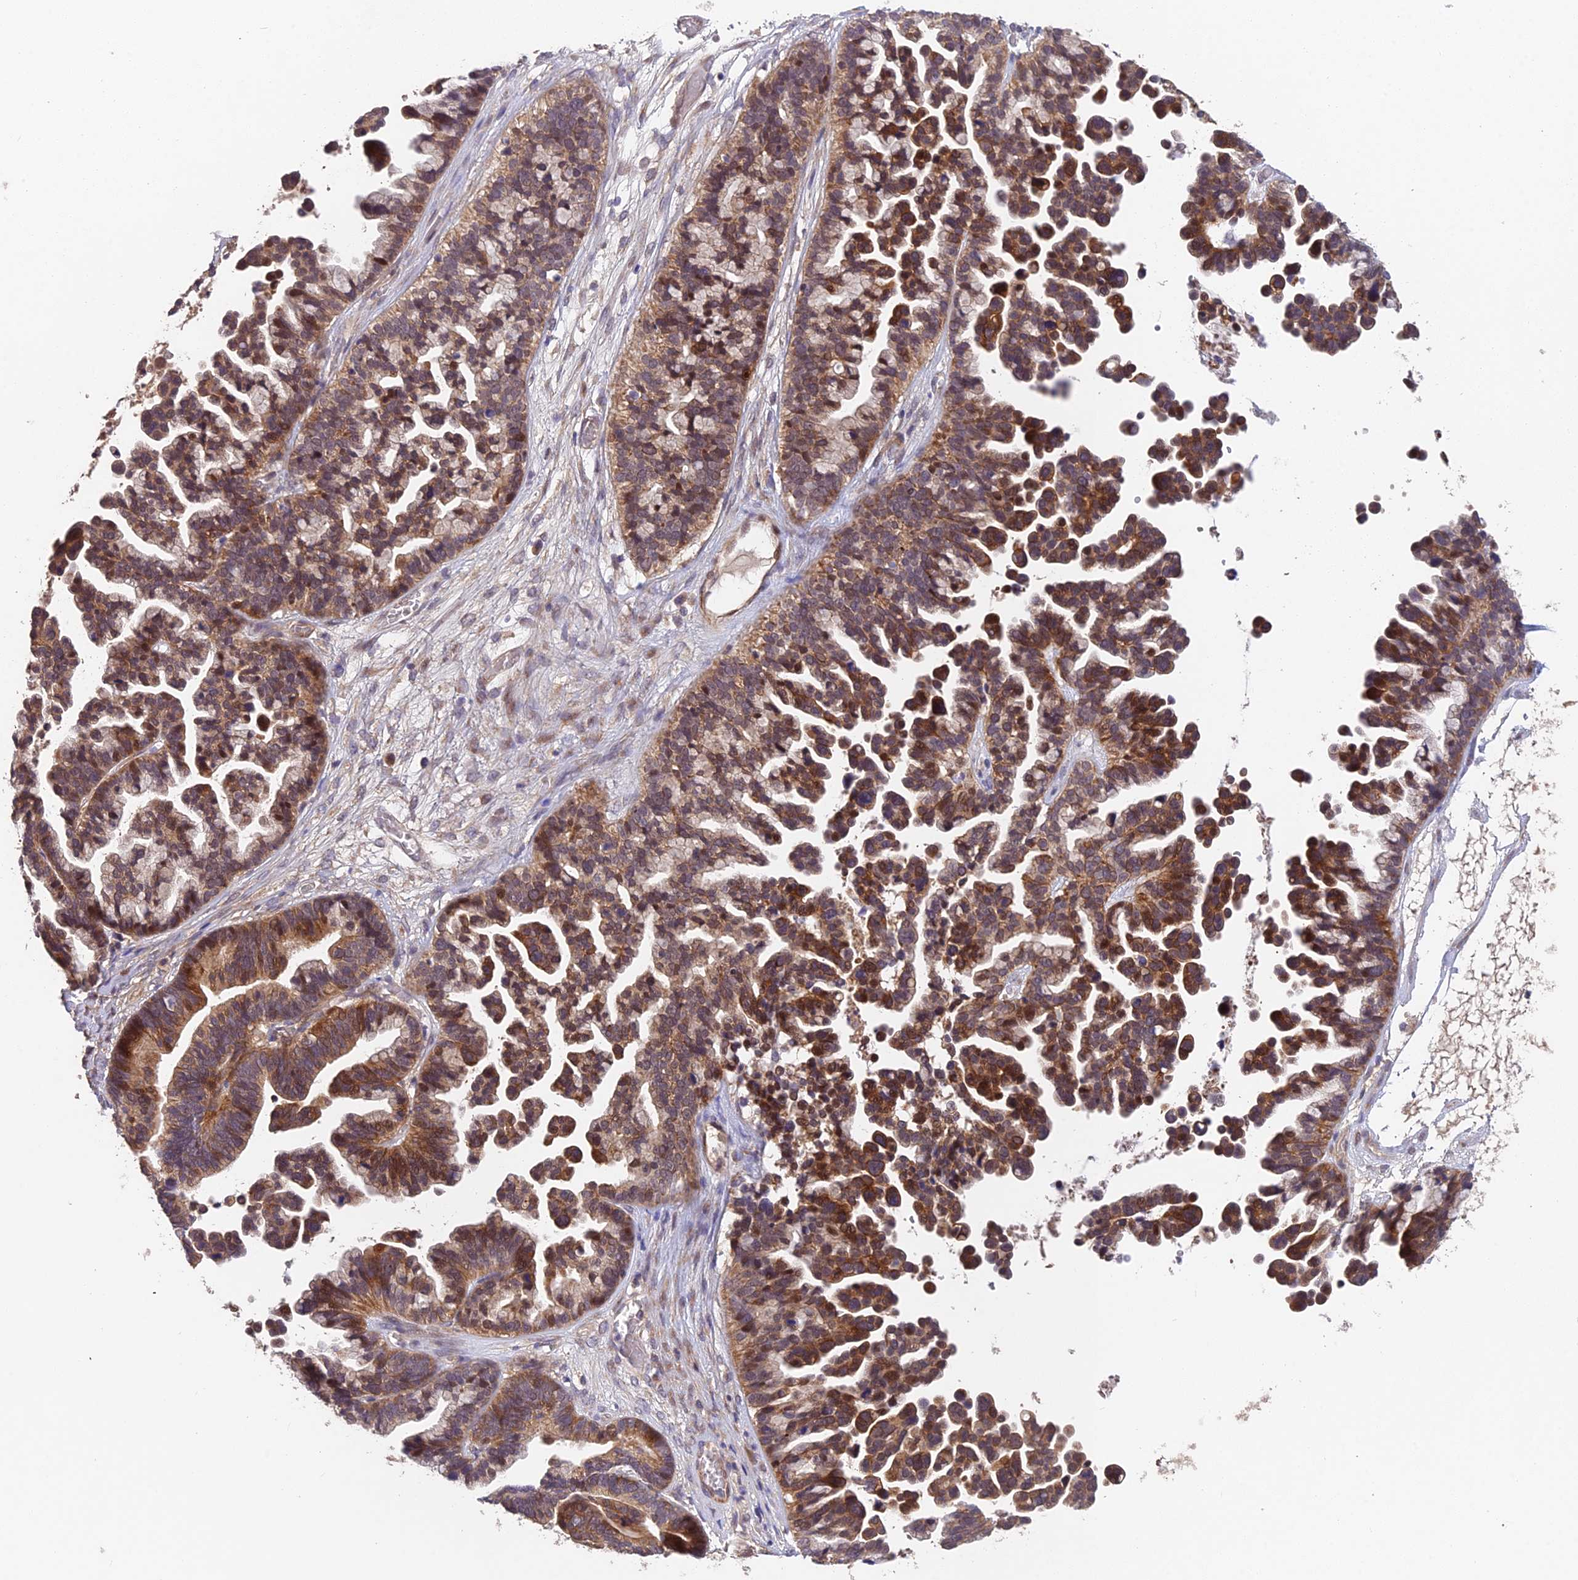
{"staining": {"intensity": "moderate", "quantity": ">75%", "location": "cytoplasmic/membranous,nuclear"}, "tissue": "ovarian cancer", "cell_type": "Tumor cells", "image_type": "cancer", "snomed": [{"axis": "morphology", "description": "Cystadenocarcinoma, serous, NOS"}, {"axis": "topography", "description": "Ovary"}], "caption": "Ovarian cancer (serous cystadenocarcinoma) stained for a protein shows moderate cytoplasmic/membranous and nuclear positivity in tumor cells.", "gene": "NSMCE1", "patient": {"sex": "female", "age": 56}}